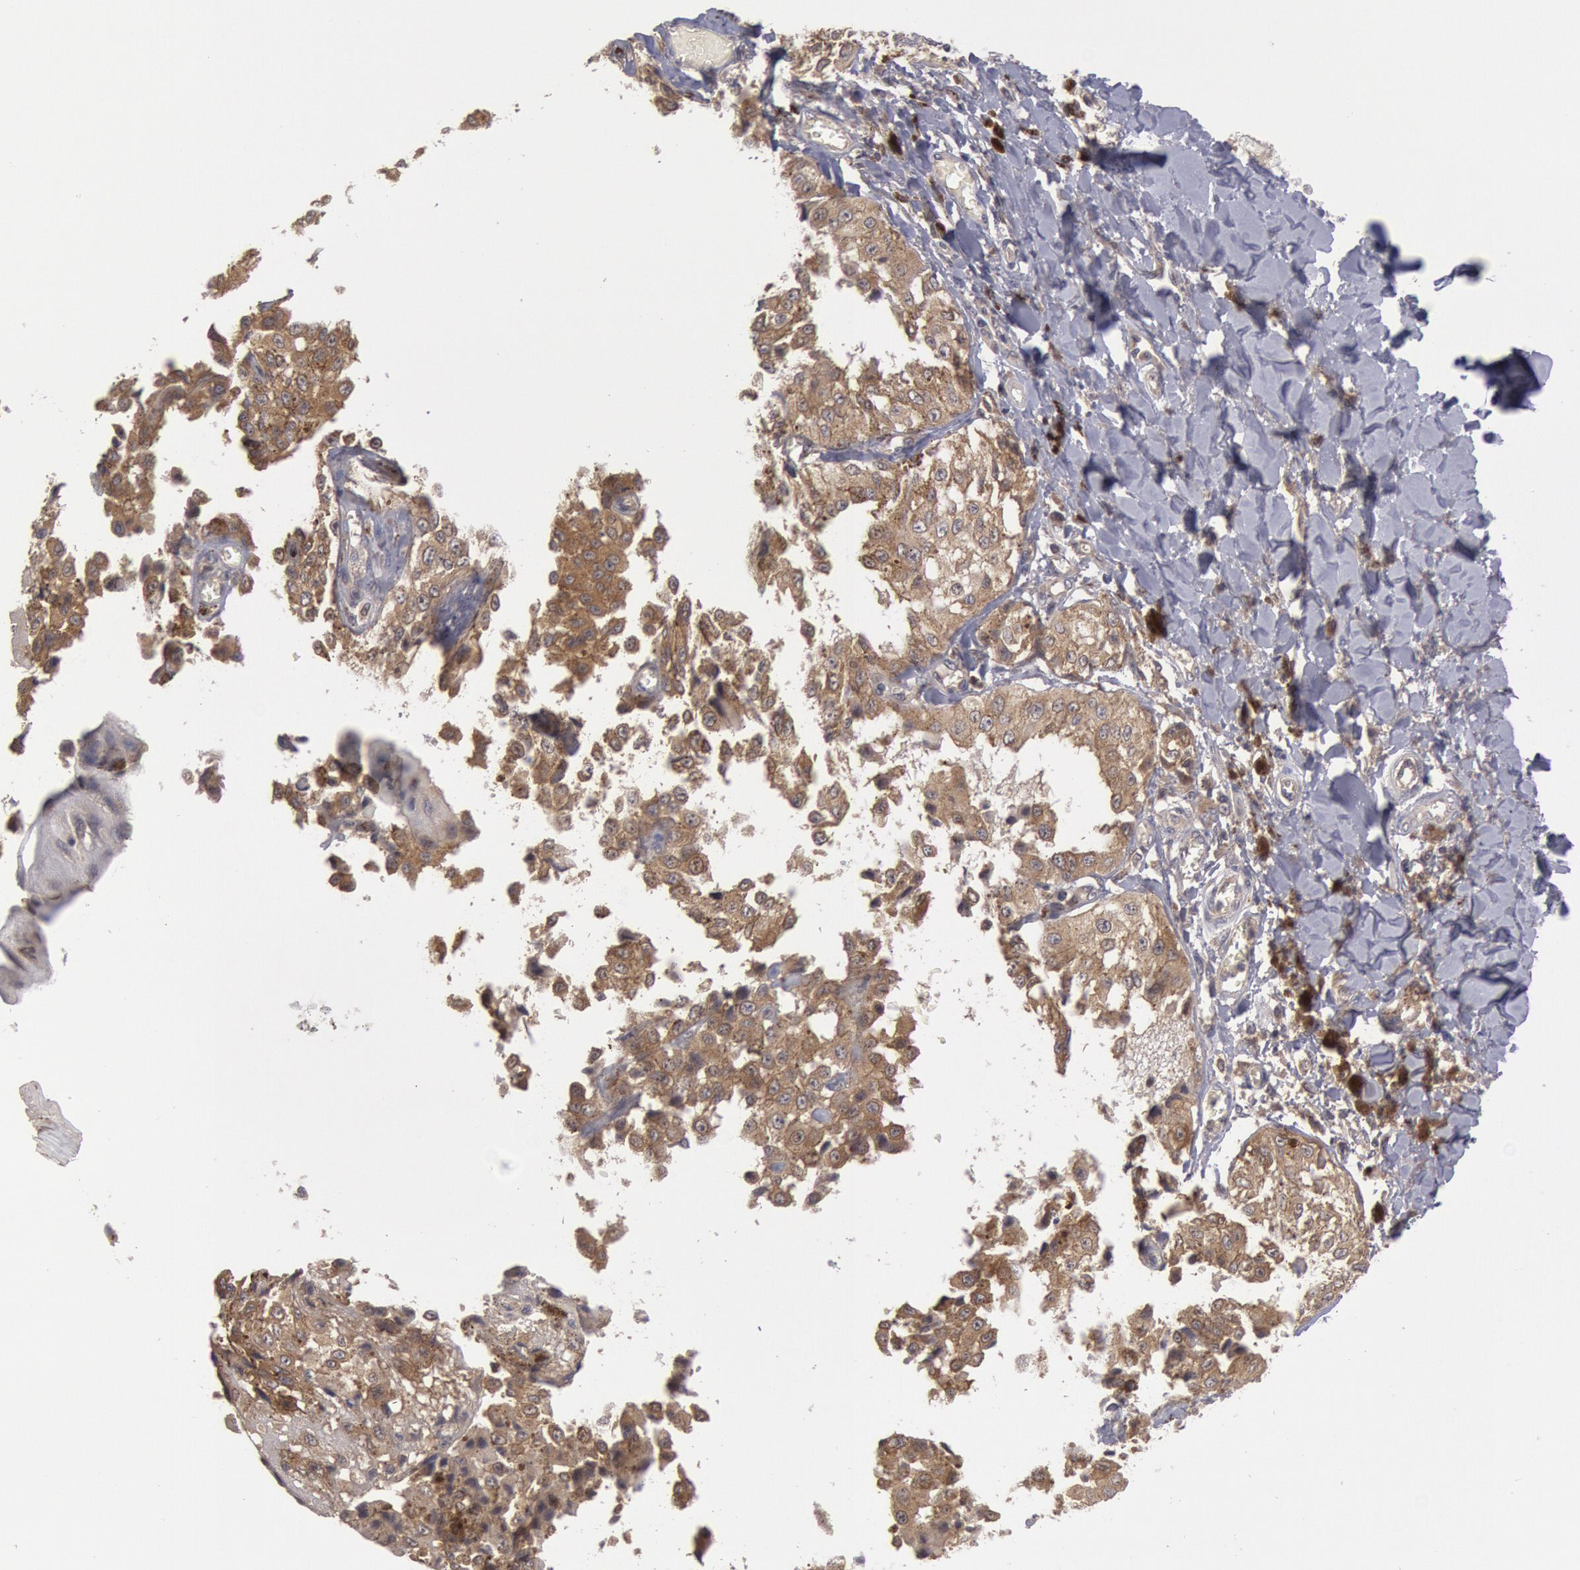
{"staining": {"intensity": "weak", "quantity": "25%-75%", "location": "cytoplasmic/membranous"}, "tissue": "melanoma", "cell_type": "Tumor cells", "image_type": "cancer", "snomed": [{"axis": "morphology", "description": "Malignant melanoma, NOS"}, {"axis": "topography", "description": "Skin"}], "caption": "Melanoma tissue demonstrates weak cytoplasmic/membranous staining in approximately 25%-75% of tumor cells", "gene": "BRAF", "patient": {"sex": "female", "age": 82}}